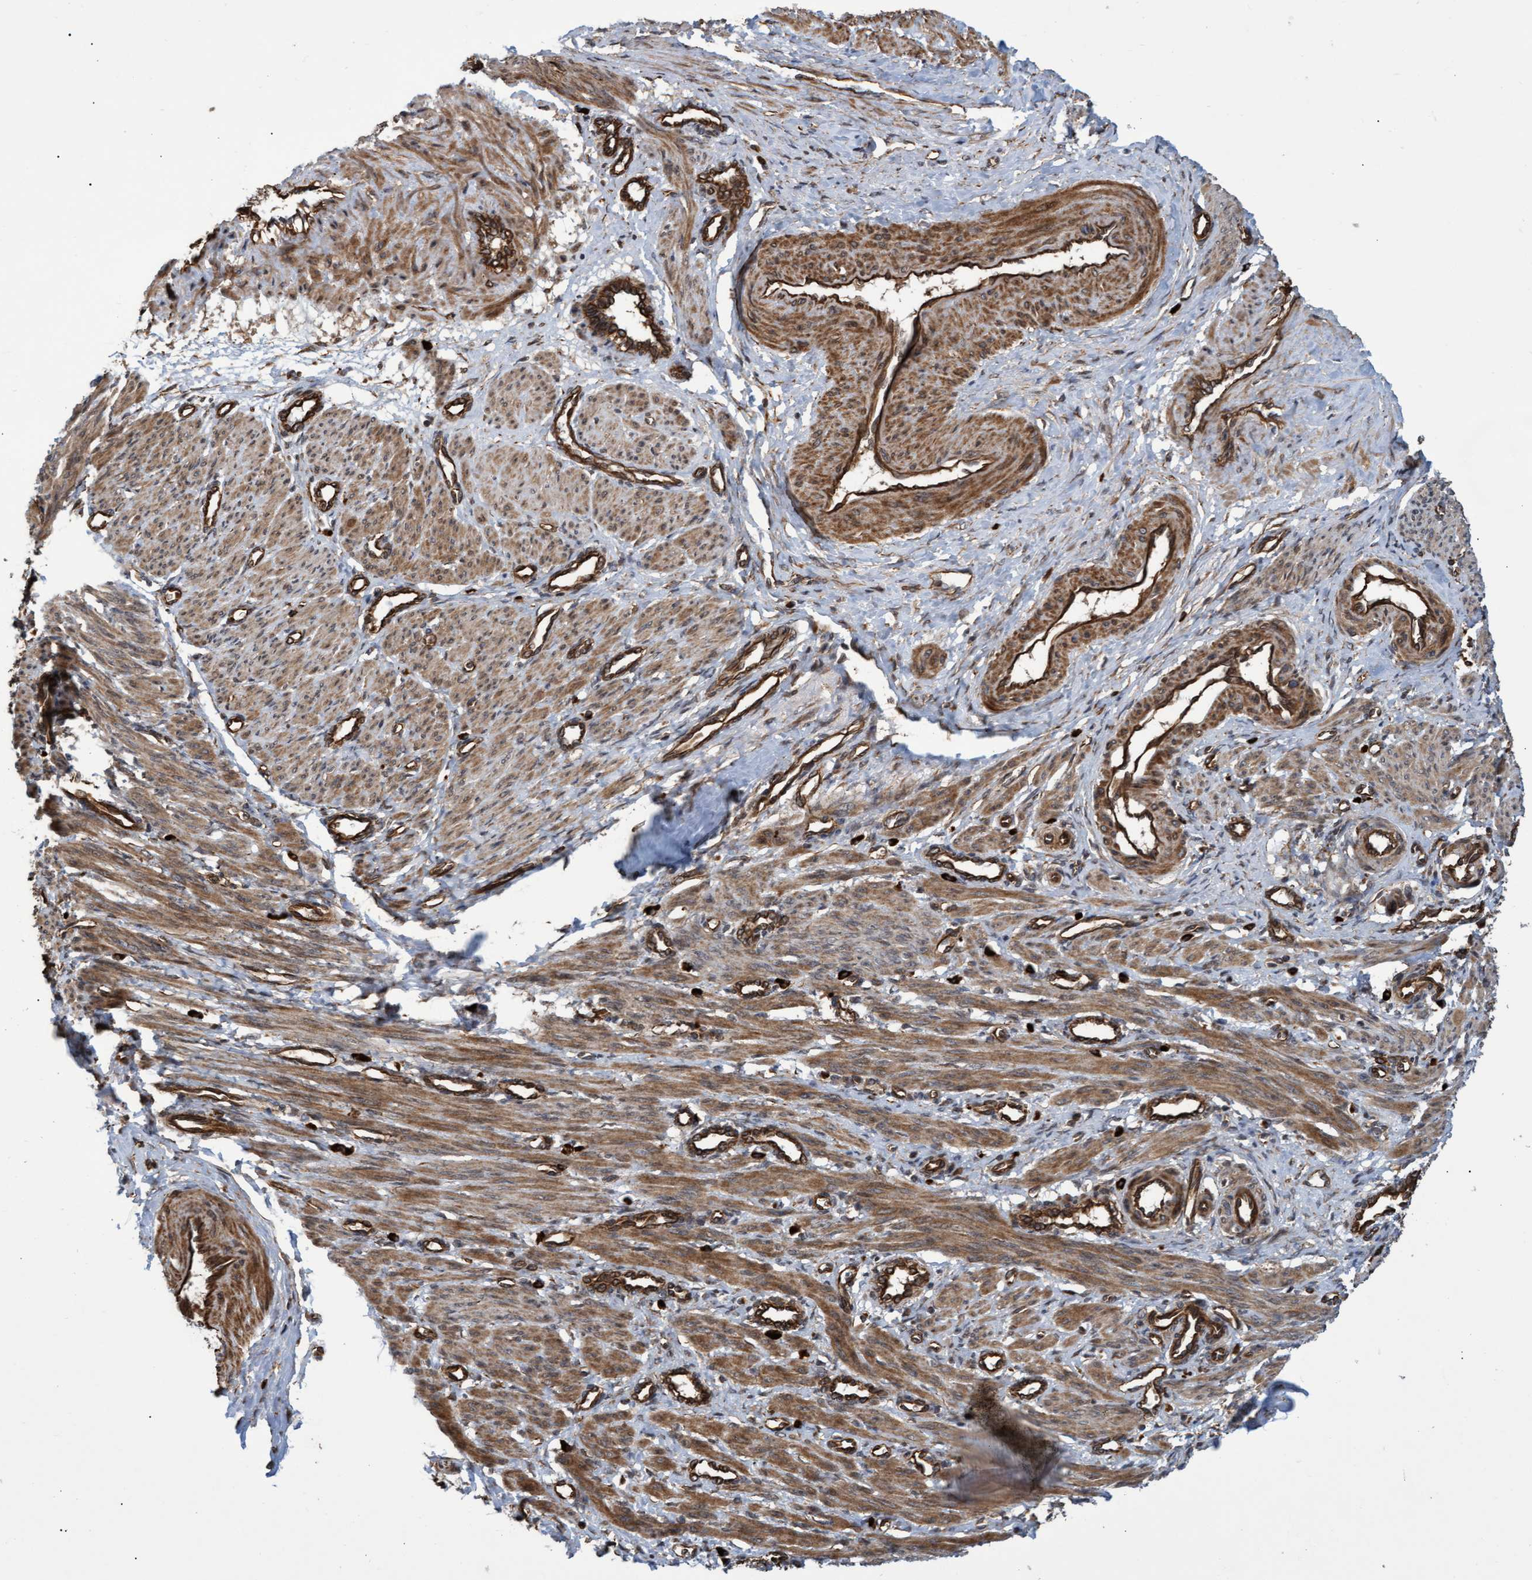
{"staining": {"intensity": "moderate", "quantity": ">75%", "location": "cytoplasmic/membranous"}, "tissue": "smooth muscle", "cell_type": "Smooth muscle cells", "image_type": "normal", "snomed": [{"axis": "morphology", "description": "Normal tissue, NOS"}, {"axis": "topography", "description": "Endometrium"}], "caption": "Immunohistochemical staining of benign human smooth muscle displays >75% levels of moderate cytoplasmic/membranous protein staining in about >75% of smooth muscle cells.", "gene": "TNFRSF10B", "patient": {"sex": "female", "age": 33}}